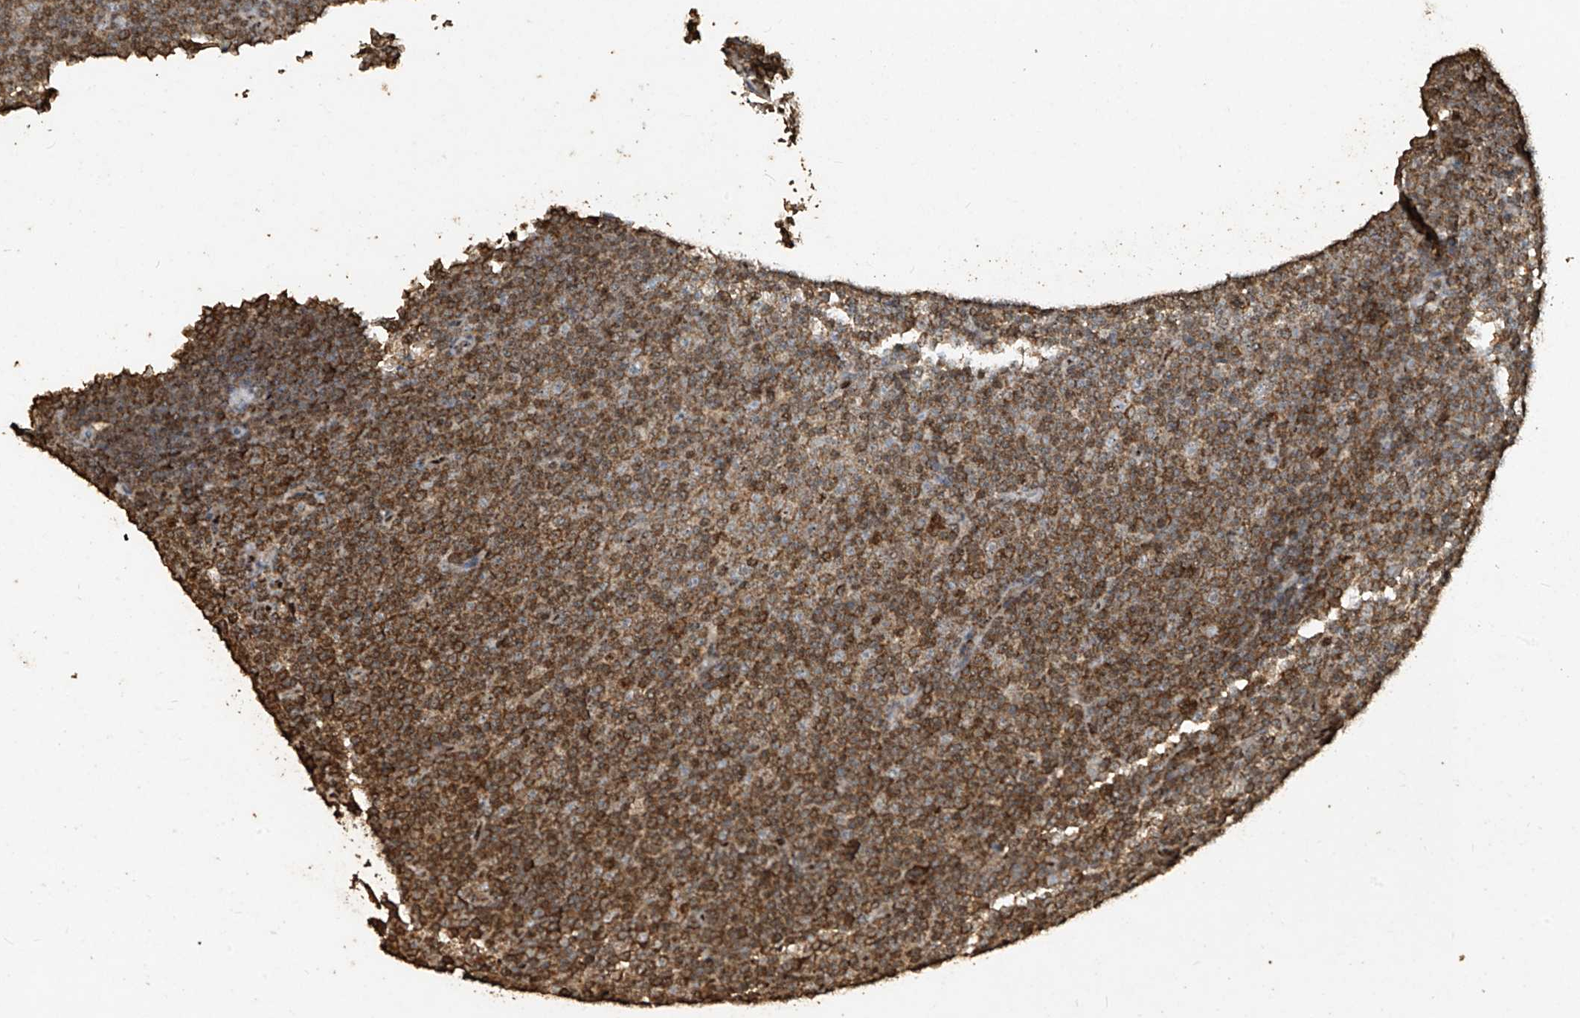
{"staining": {"intensity": "moderate", "quantity": ">75%", "location": "cytoplasmic/membranous"}, "tissue": "lymphoma", "cell_type": "Tumor cells", "image_type": "cancer", "snomed": [{"axis": "morphology", "description": "Malignant lymphoma, non-Hodgkin's type, Low grade"}, {"axis": "topography", "description": "Lymph node"}], "caption": "Brown immunohistochemical staining in low-grade malignant lymphoma, non-Hodgkin's type exhibits moderate cytoplasmic/membranous expression in approximately >75% of tumor cells.", "gene": "ERBB3", "patient": {"sex": "female", "age": 67}}